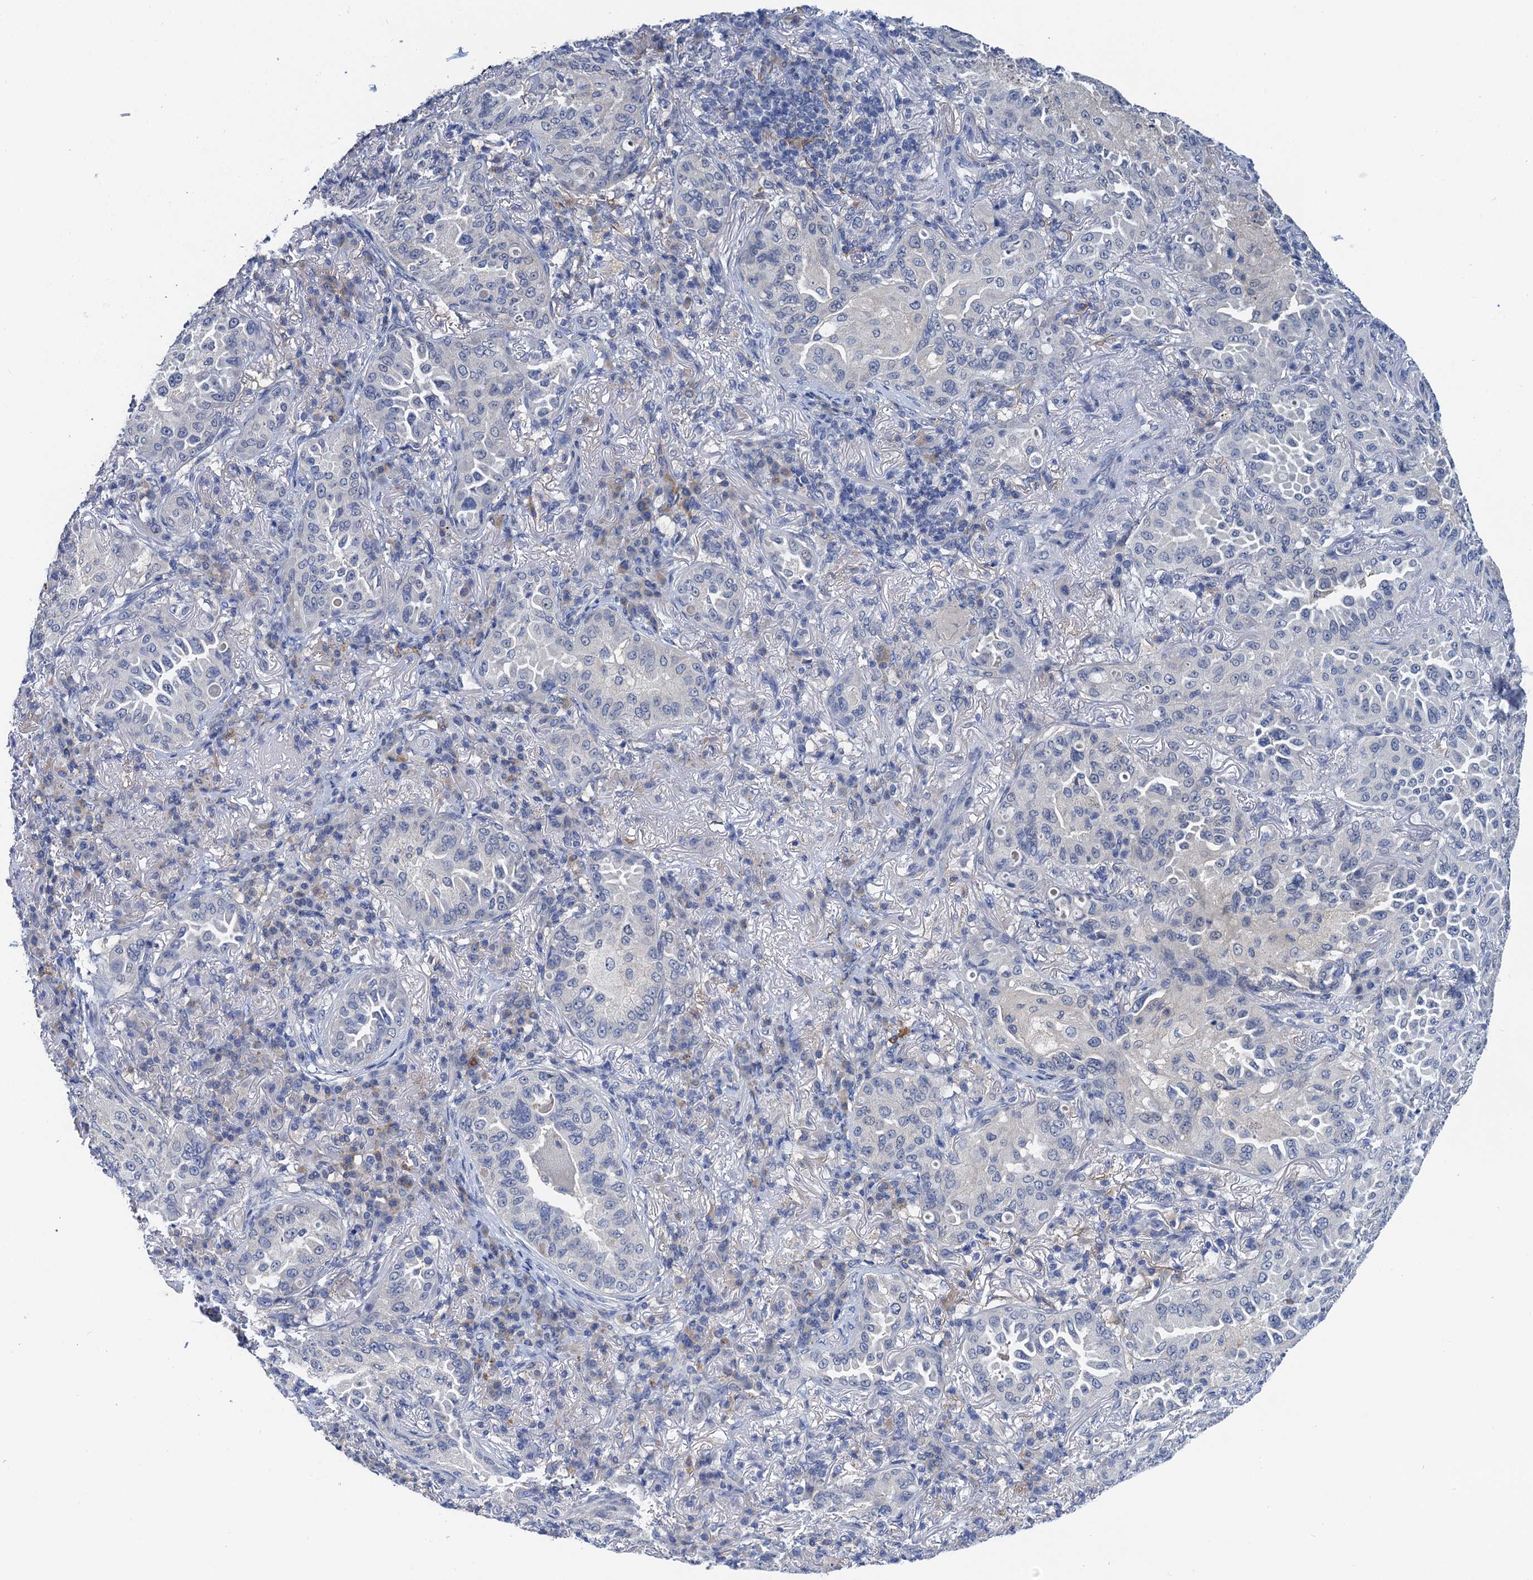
{"staining": {"intensity": "negative", "quantity": "none", "location": "none"}, "tissue": "lung cancer", "cell_type": "Tumor cells", "image_type": "cancer", "snomed": [{"axis": "morphology", "description": "Adenocarcinoma, NOS"}, {"axis": "topography", "description": "Lung"}], "caption": "Immunohistochemistry photomicrograph of neoplastic tissue: lung adenocarcinoma stained with DAB displays no significant protein positivity in tumor cells.", "gene": "TMEM39B", "patient": {"sex": "female", "age": 69}}